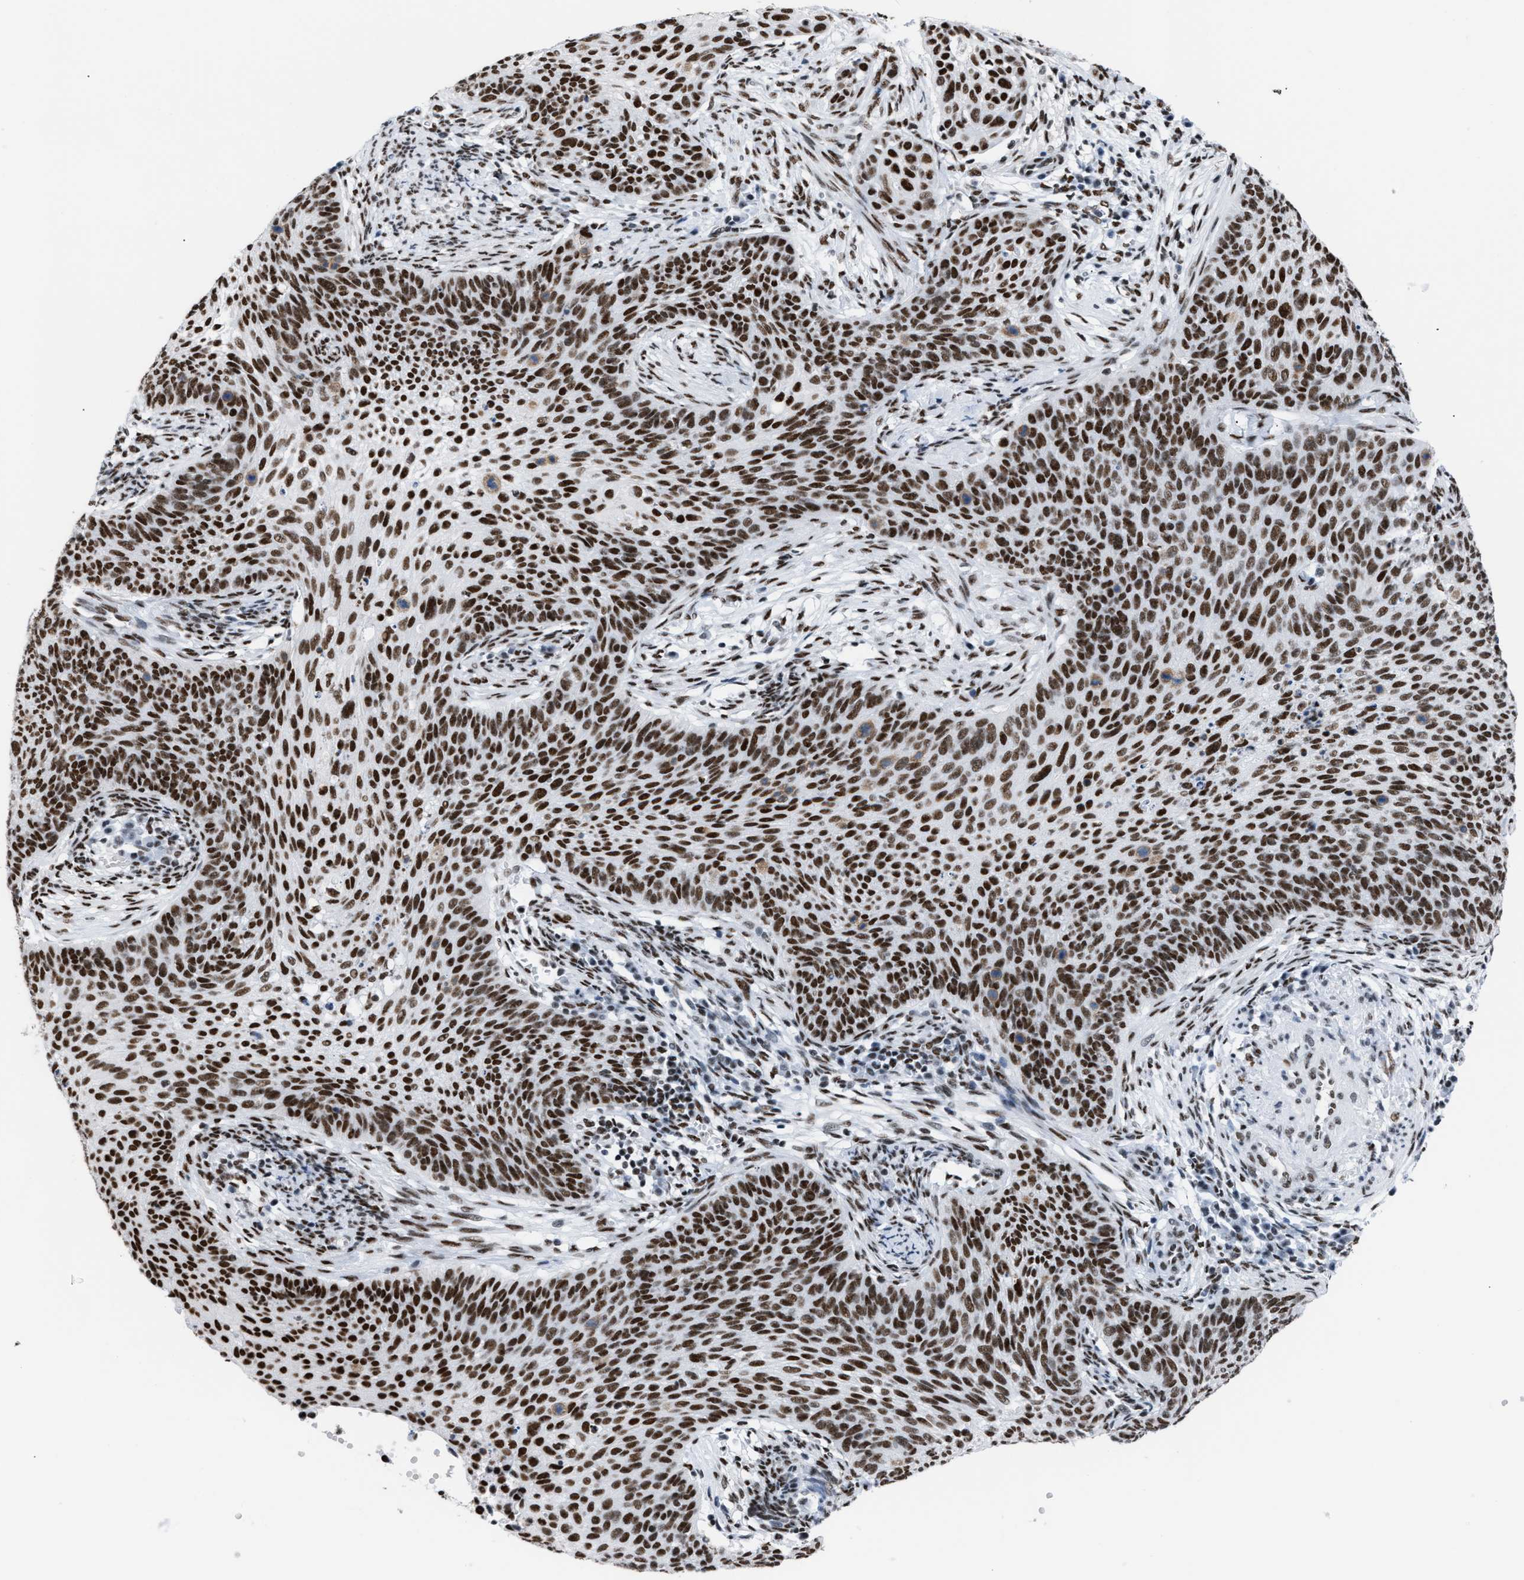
{"staining": {"intensity": "strong", "quantity": ">75%", "location": "nuclear"}, "tissue": "cervical cancer", "cell_type": "Tumor cells", "image_type": "cancer", "snomed": [{"axis": "morphology", "description": "Squamous cell carcinoma, NOS"}, {"axis": "topography", "description": "Cervix"}], "caption": "Cervical squamous cell carcinoma stained with immunohistochemistry exhibits strong nuclear expression in approximately >75% of tumor cells. (DAB = brown stain, brightfield microscopy at high magnification).", "gene": "CCAR2", "patient": {"sex": "female", "age": 70}}